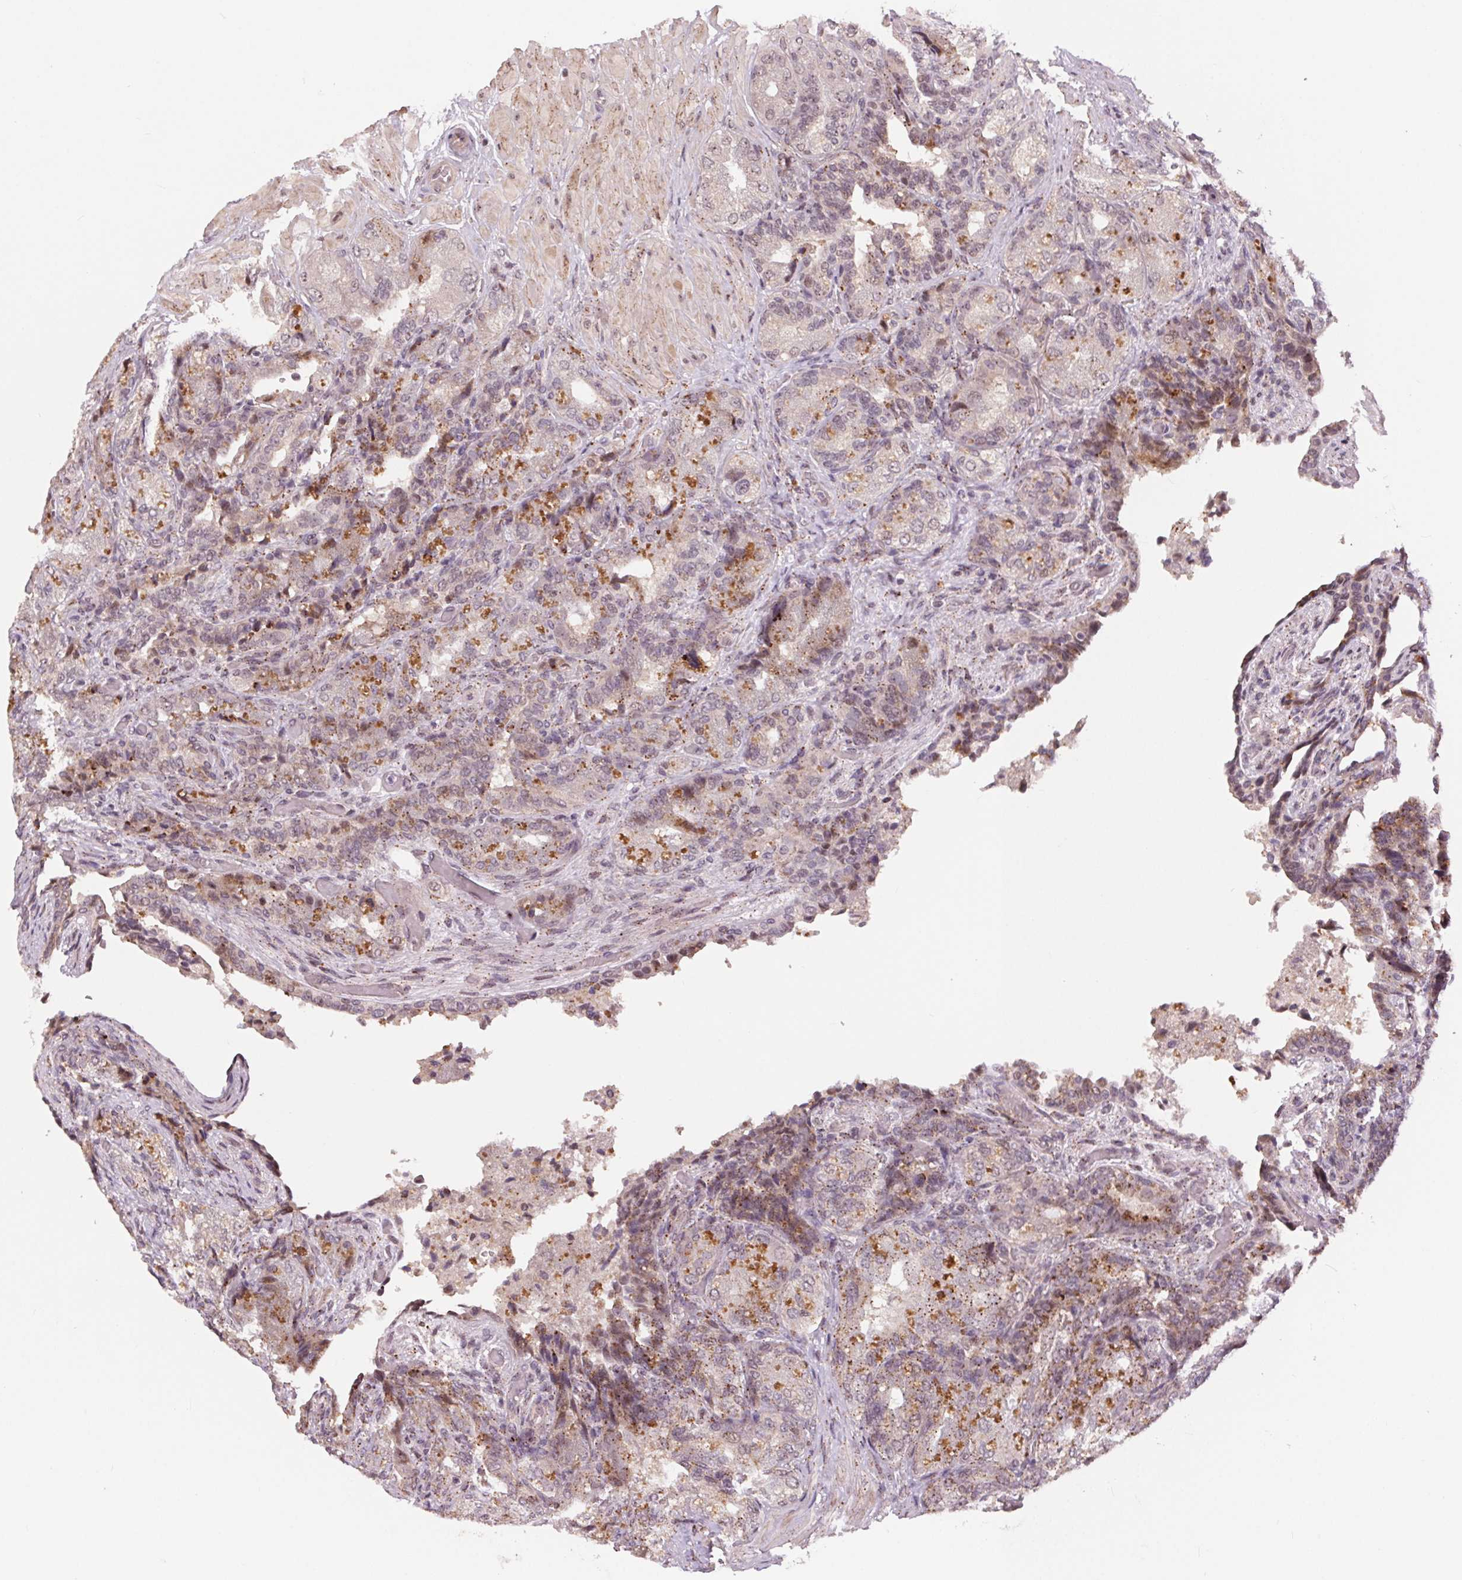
{"staining": {"intensity": "moderate", "quantity": "<25%", "location": "cytoplasmic/membranous"}, "tissue": "seminal vesicle", "cell_type": "Glandular cells", "image_type": "normal", "snomed": [{"axis": "morphology", "description": "Normal tissue, NOS"}, {"axis": "topography", "description": "Seminal veicle"}], "caption": "Immunohistochemistry (IHC) (DAB (3,3'-diaminobenzidine)) staining of normal seminal vesicle displays moderate cytoplasmic/membranous protein positivity in approximately <25% of glandular cells.", "gene": "CHMP4B", "patient": {"sex": "male", "age": 57}}